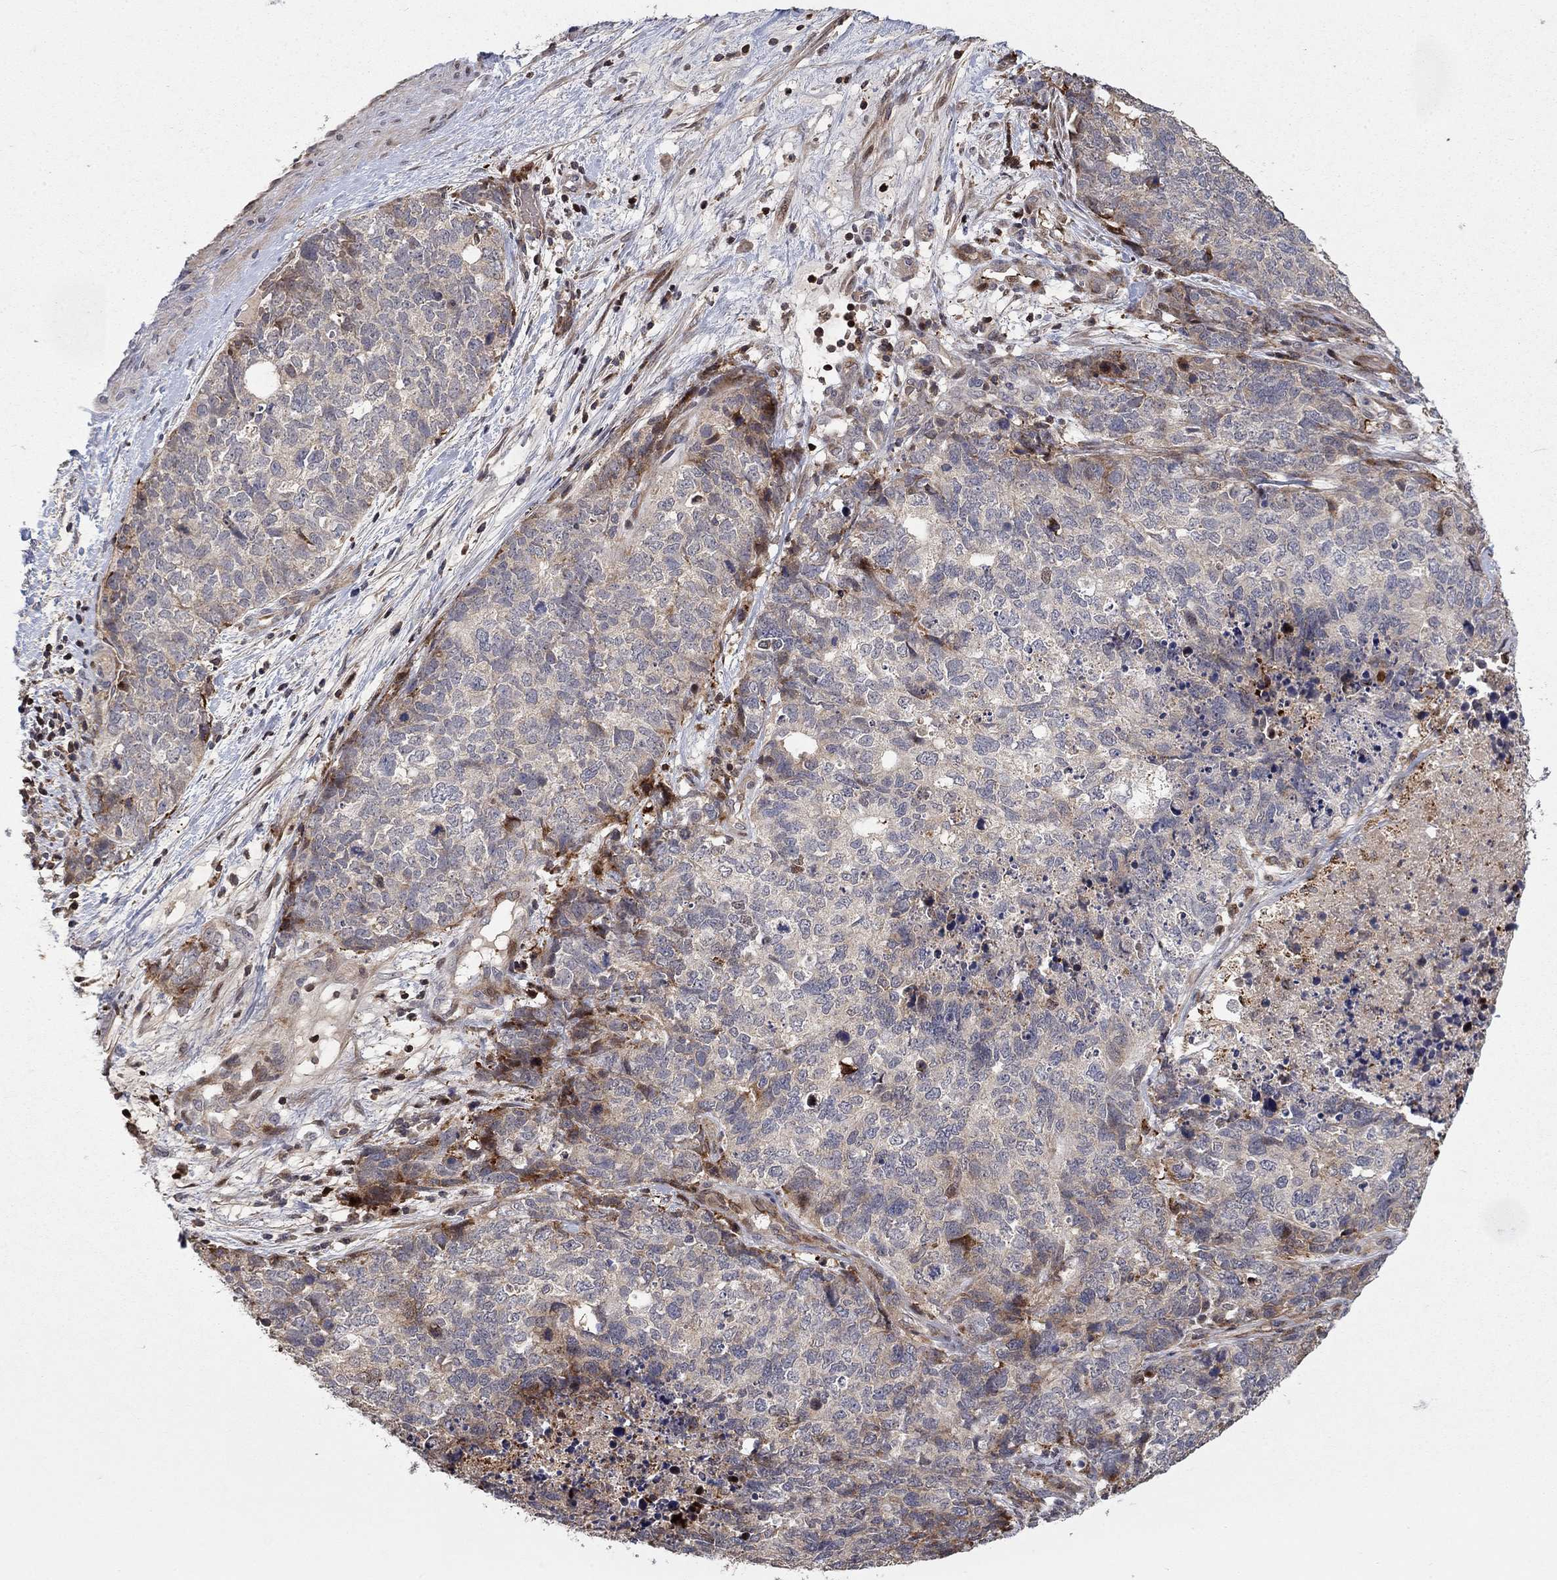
{"staining": {"intensity": "moderate", "quantity": "<25%", "location": "cytoplasmic/membranous"}, "tissue": "cervical cancer", "cell_type": "Tumor cells", "image_type": "cancer", "snomed": [{"axis": "morphology", "description": "Squamous cell carcinoma, NOS"}, {"axis": "topography", "description": "Cervix"}], "caption": "Cervical cancer (squamous cell carcinoma) stained for a protein (brown) reveals moderate cytoplasmic/membranous positive expression in approximately <25% of tumor cells.", "gene": "LPCAT4", "patient": {"sex": "female", "age": 63}}